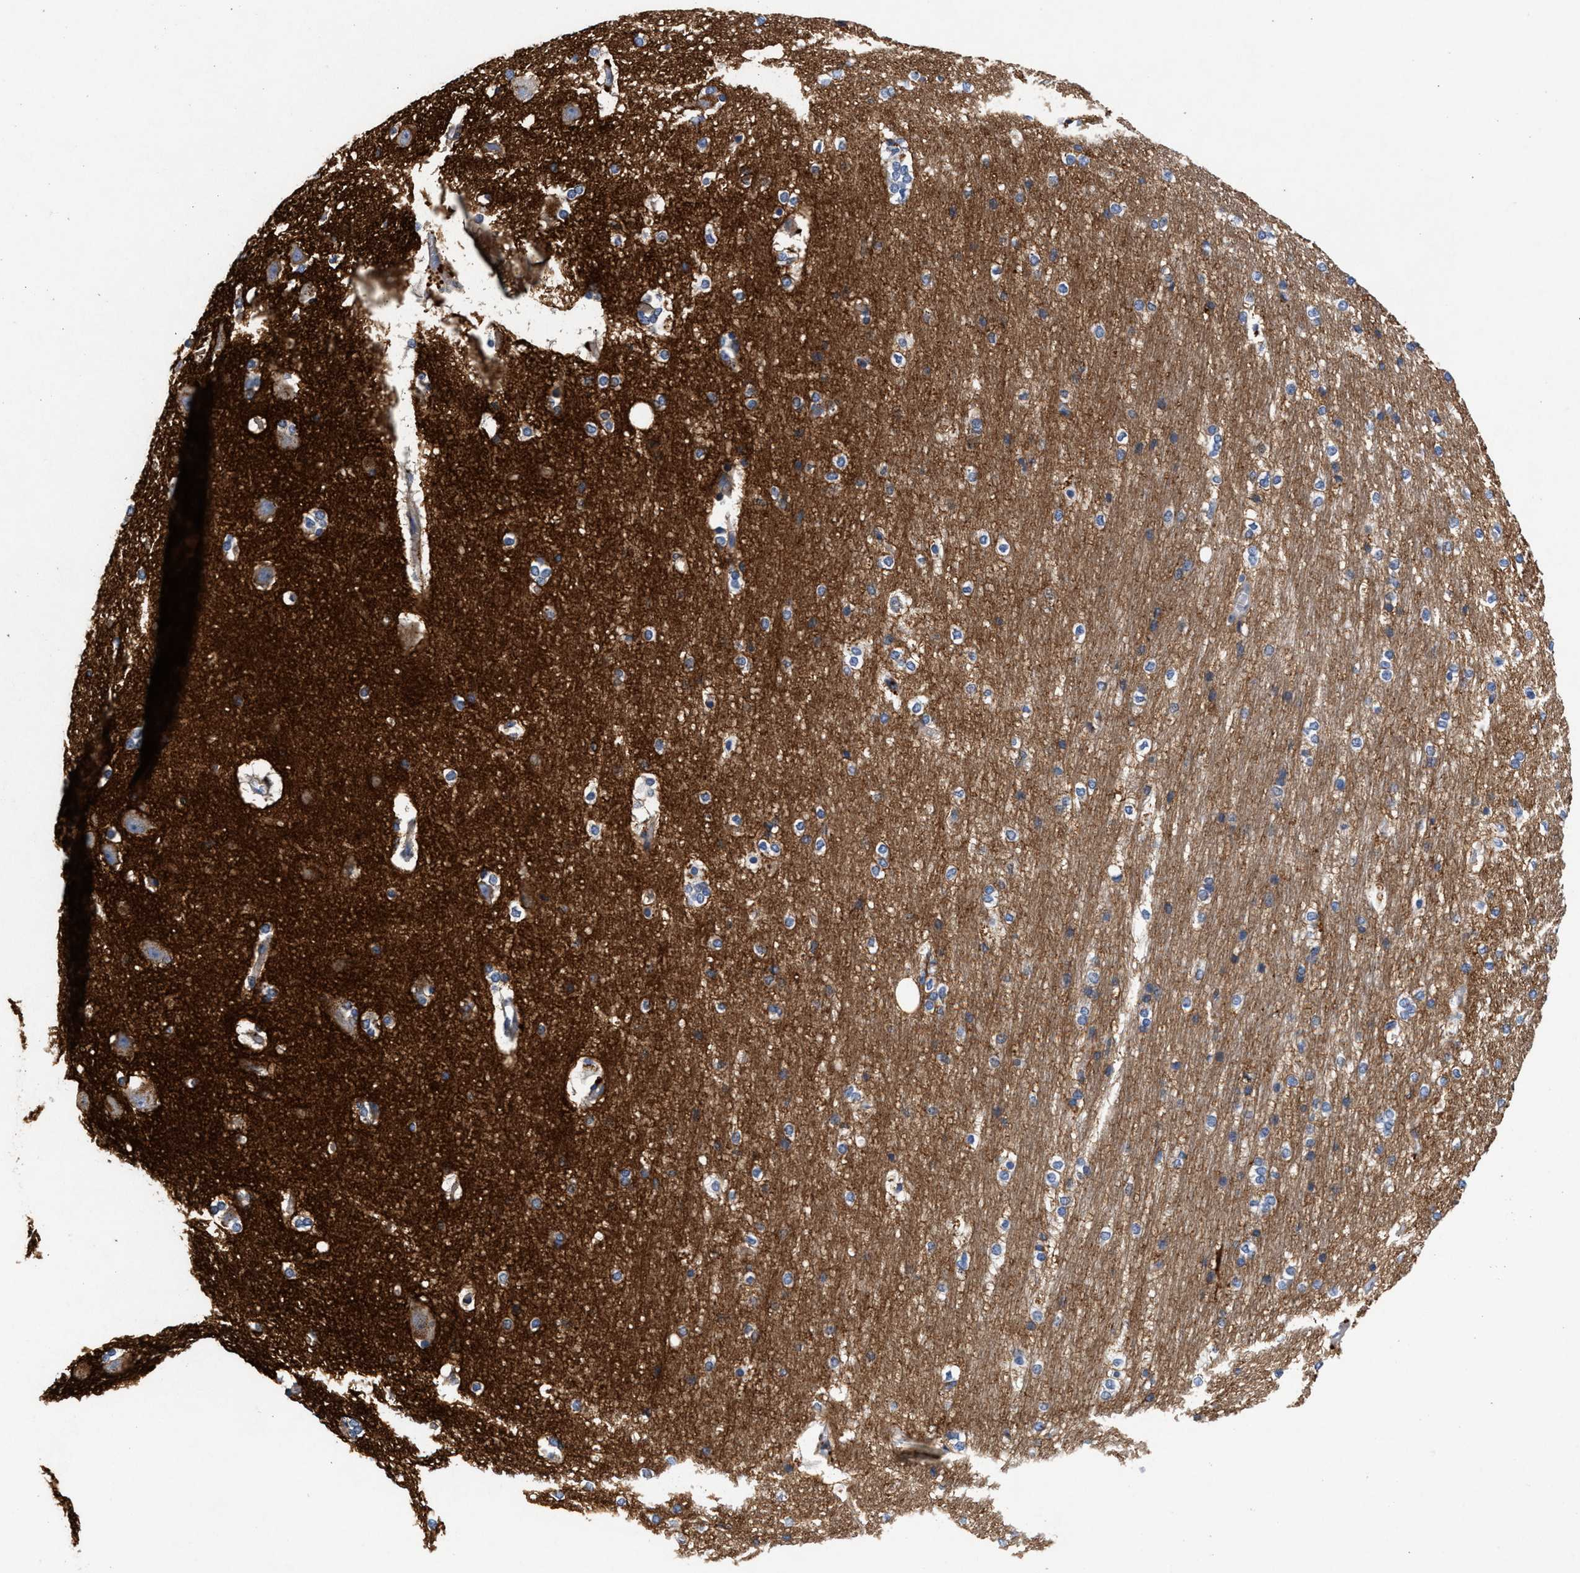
{"staining": {"intensity": "moderate", "quantity": "<25%", "location": "cytoplasmic/membranous"}, "tissue": "hippocampus", "cell_type": "Glial cells", "image_type": "normal", "snomed": [{"axis": "morphology", "description": "Normal tissue, NOS"}, {"axis": "topography", "description": "Hippocampus"}], "caption": "Hippocampus stained with DAB (3,3'-diaminobenzidine) immunohistochemistry (IHC) displays low levels of moderate cytoplasmic/membranous expression in approximately <25% of glial cells. (DAB IHC, brown staining for protein, blue staining for nuclei).", "gene": "GNAI3", "patient": {"sex": "female", "age": 19}}